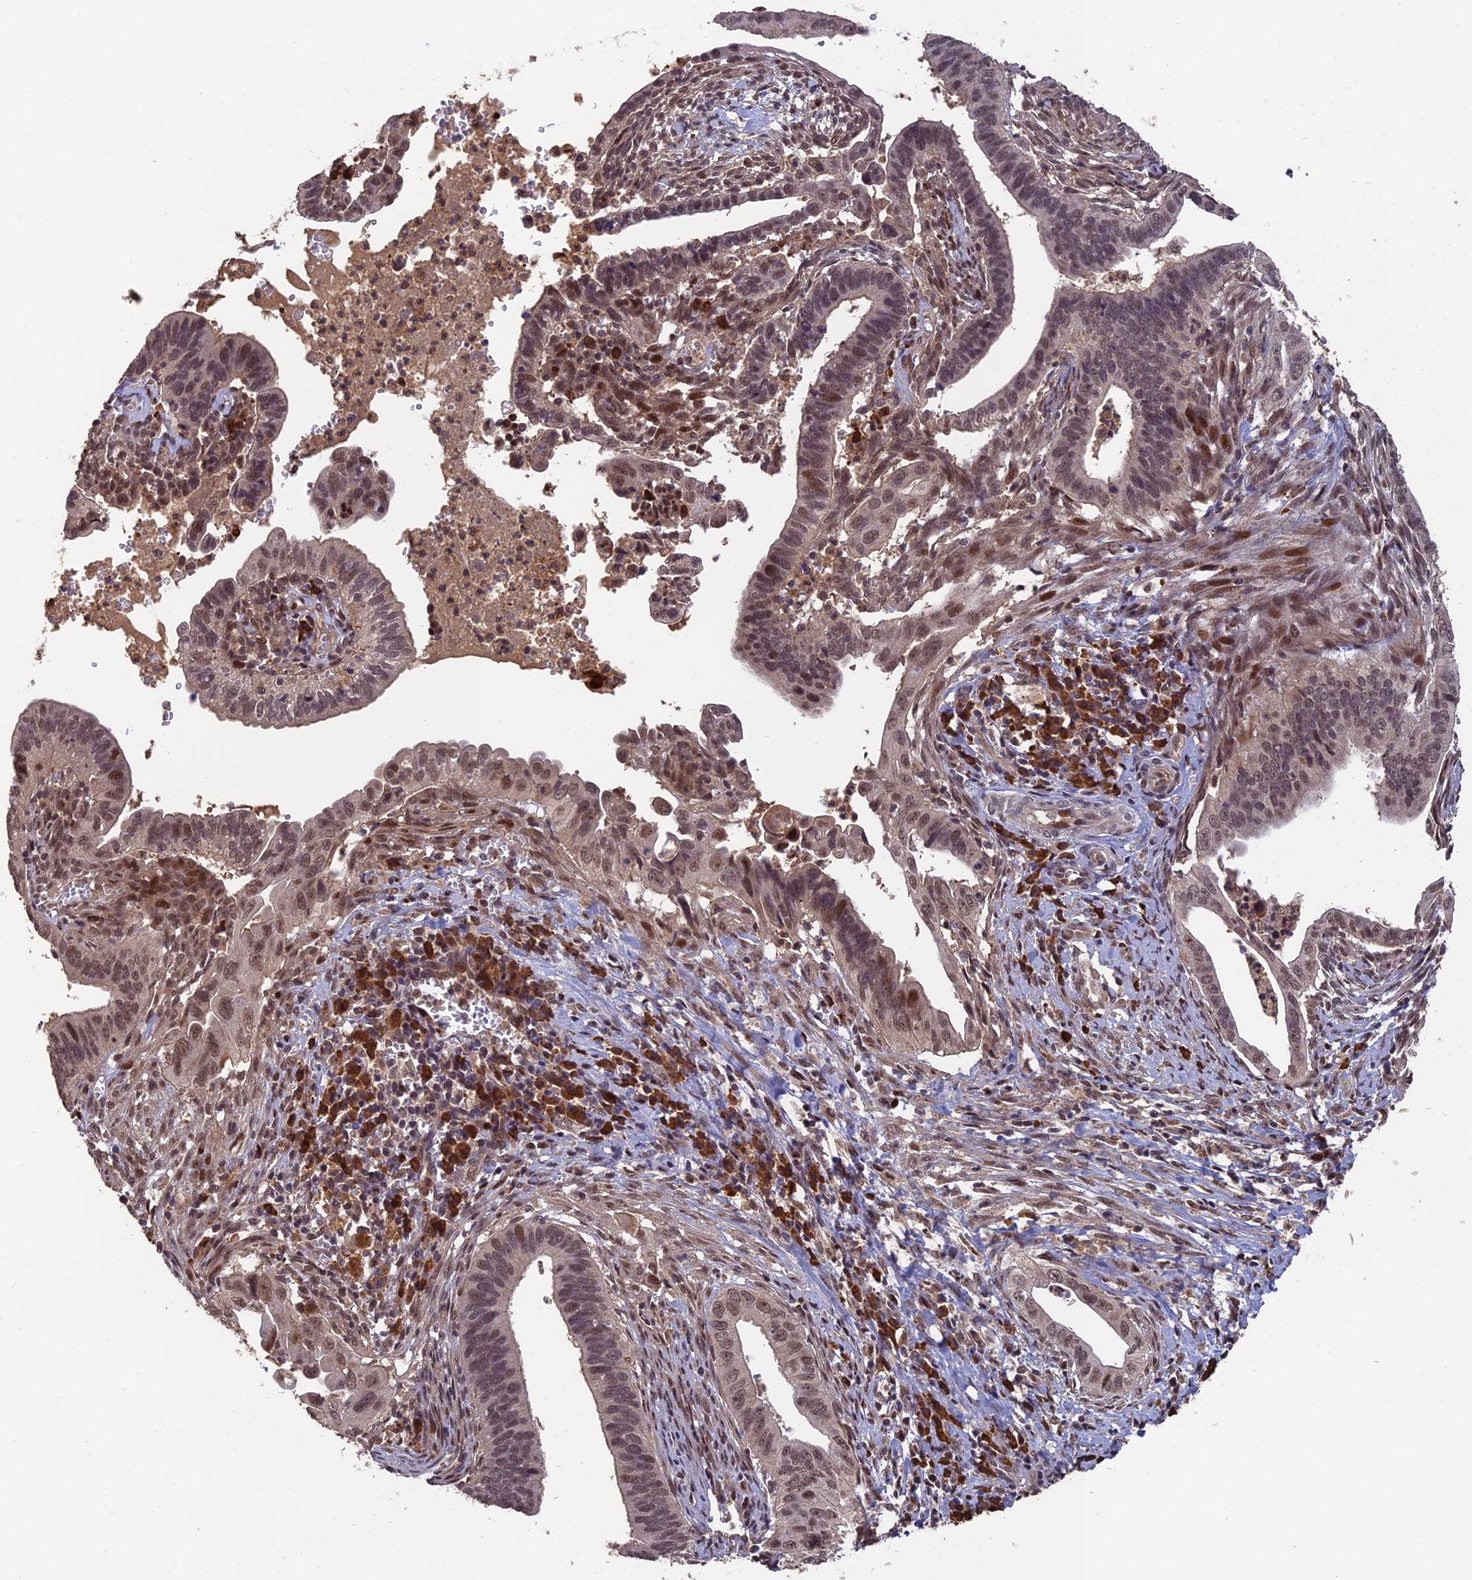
{"staining": {"intensity": "moderate", "quantity": ">75%", "location": "nuclear"}, "tissue": "cervical cancer", "cell_type": "Tumor cells", "image_type": "cancer", "snomed": [{"axis": "morphology", "description": "Adenocarcinoma, NOS"}, {"axis": "topography", "description": "Cervix"}], "caption": "This histopathology image displays immunohistochemistry staining of human cervical adenocarcinoma, with medium moderate nuclear positivity in about >75% of tumor cells.", "gene": "OSBPL1A", "patient": {"sex": "female", "age": 42}}